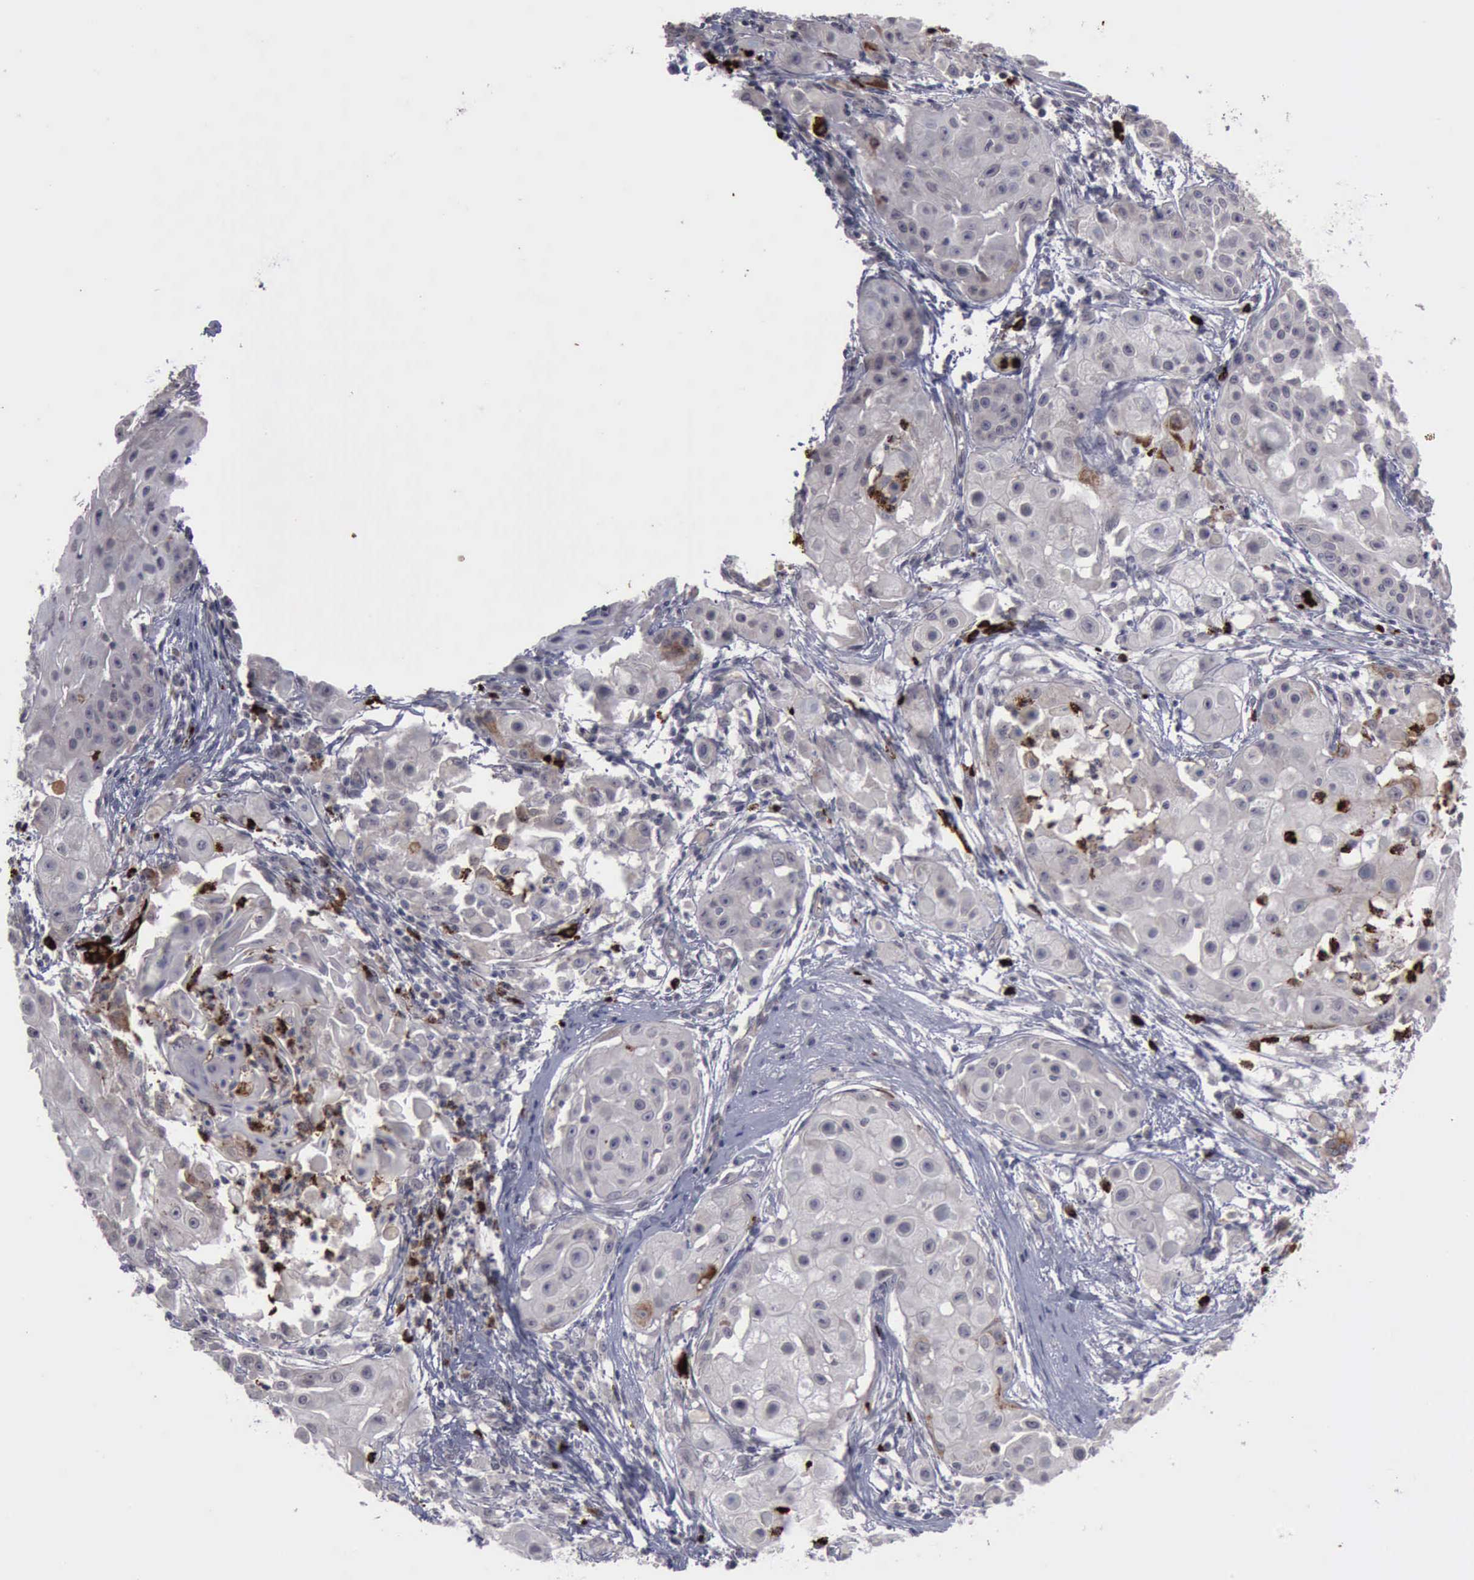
{"staining": {"intensity": "weak", "quantity": "<25%", "location": "cytoplasmic/membranous"}, "tissue": "skin cancer", "cell_type": "Tumor cells", "image_type": "cancer", "snomed": [{"axis": "morphology", "description": "Squamous cell carcinoma, NOS"}, {"axis": "topography", "description": "Skin"}], "caption": "Protein analysis of squamous cell carcinoma (skin) exhibits no significant positivity in tumor cells. (DAB immunohistochemistry, high magnification).", "gene": "MMP9", "patient": {"sex": "female", "age": 57}}